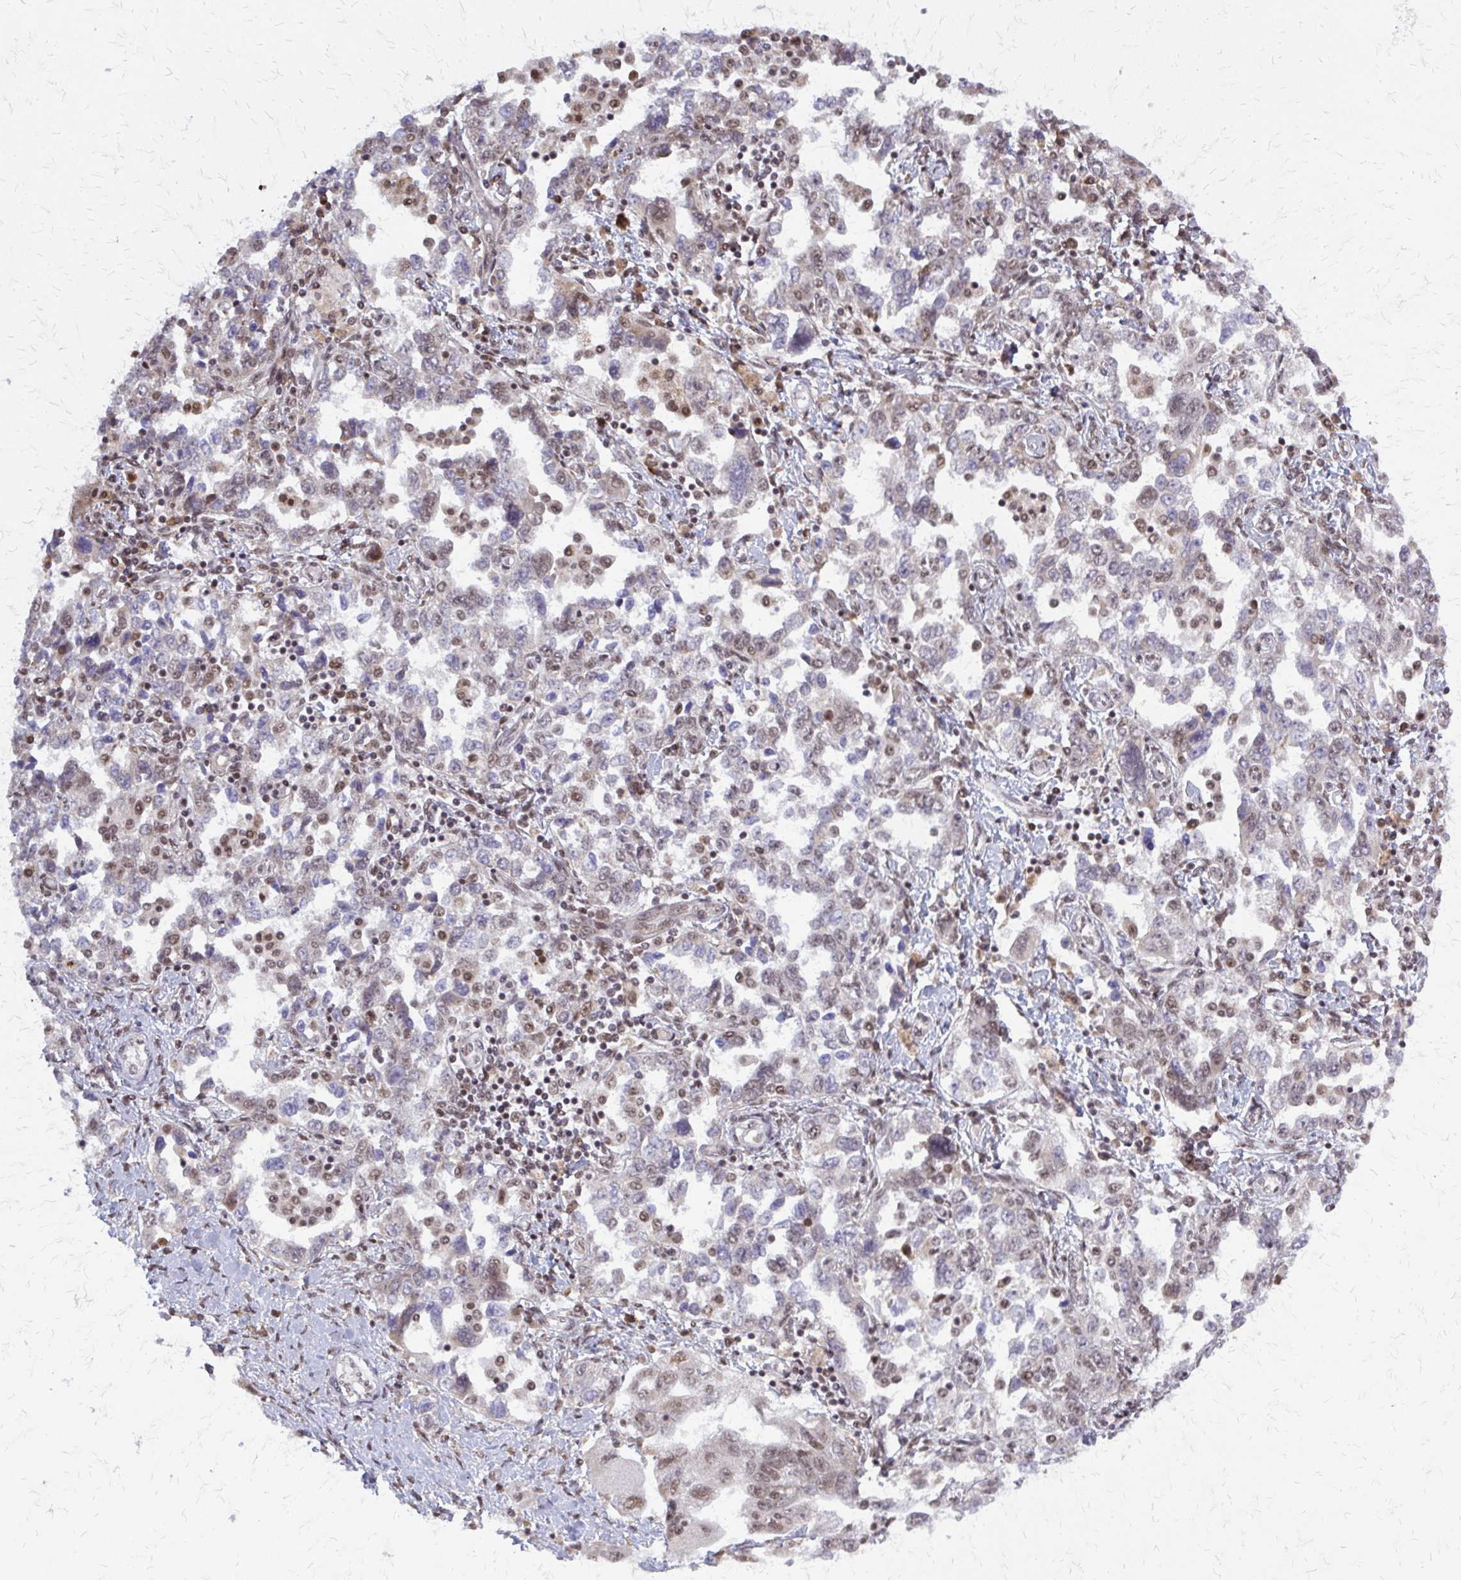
{"staining": {"intensity": "moderate", "quantity": "25%-75%", "location": "nuclear"}, "tissue": "ovarian cancer", "cell_type": "Tumor cells", "image_type": "cancer", "snomed": [{"axis": "morphology", "description": "Carcinoma, NOS"}, {"axis": "morphology", "description": "Cystadenocarcinoma, serous, NOS"}, {"axis": "topography", "description": "Ovary"}], "caption": "An image of carcinoma (ovarian) stained for a protein demonstrates moderate nuclear brown staining in tumor cells.", "gene": "HDAC3", "patient": {"sex": "female", "age": 69}}